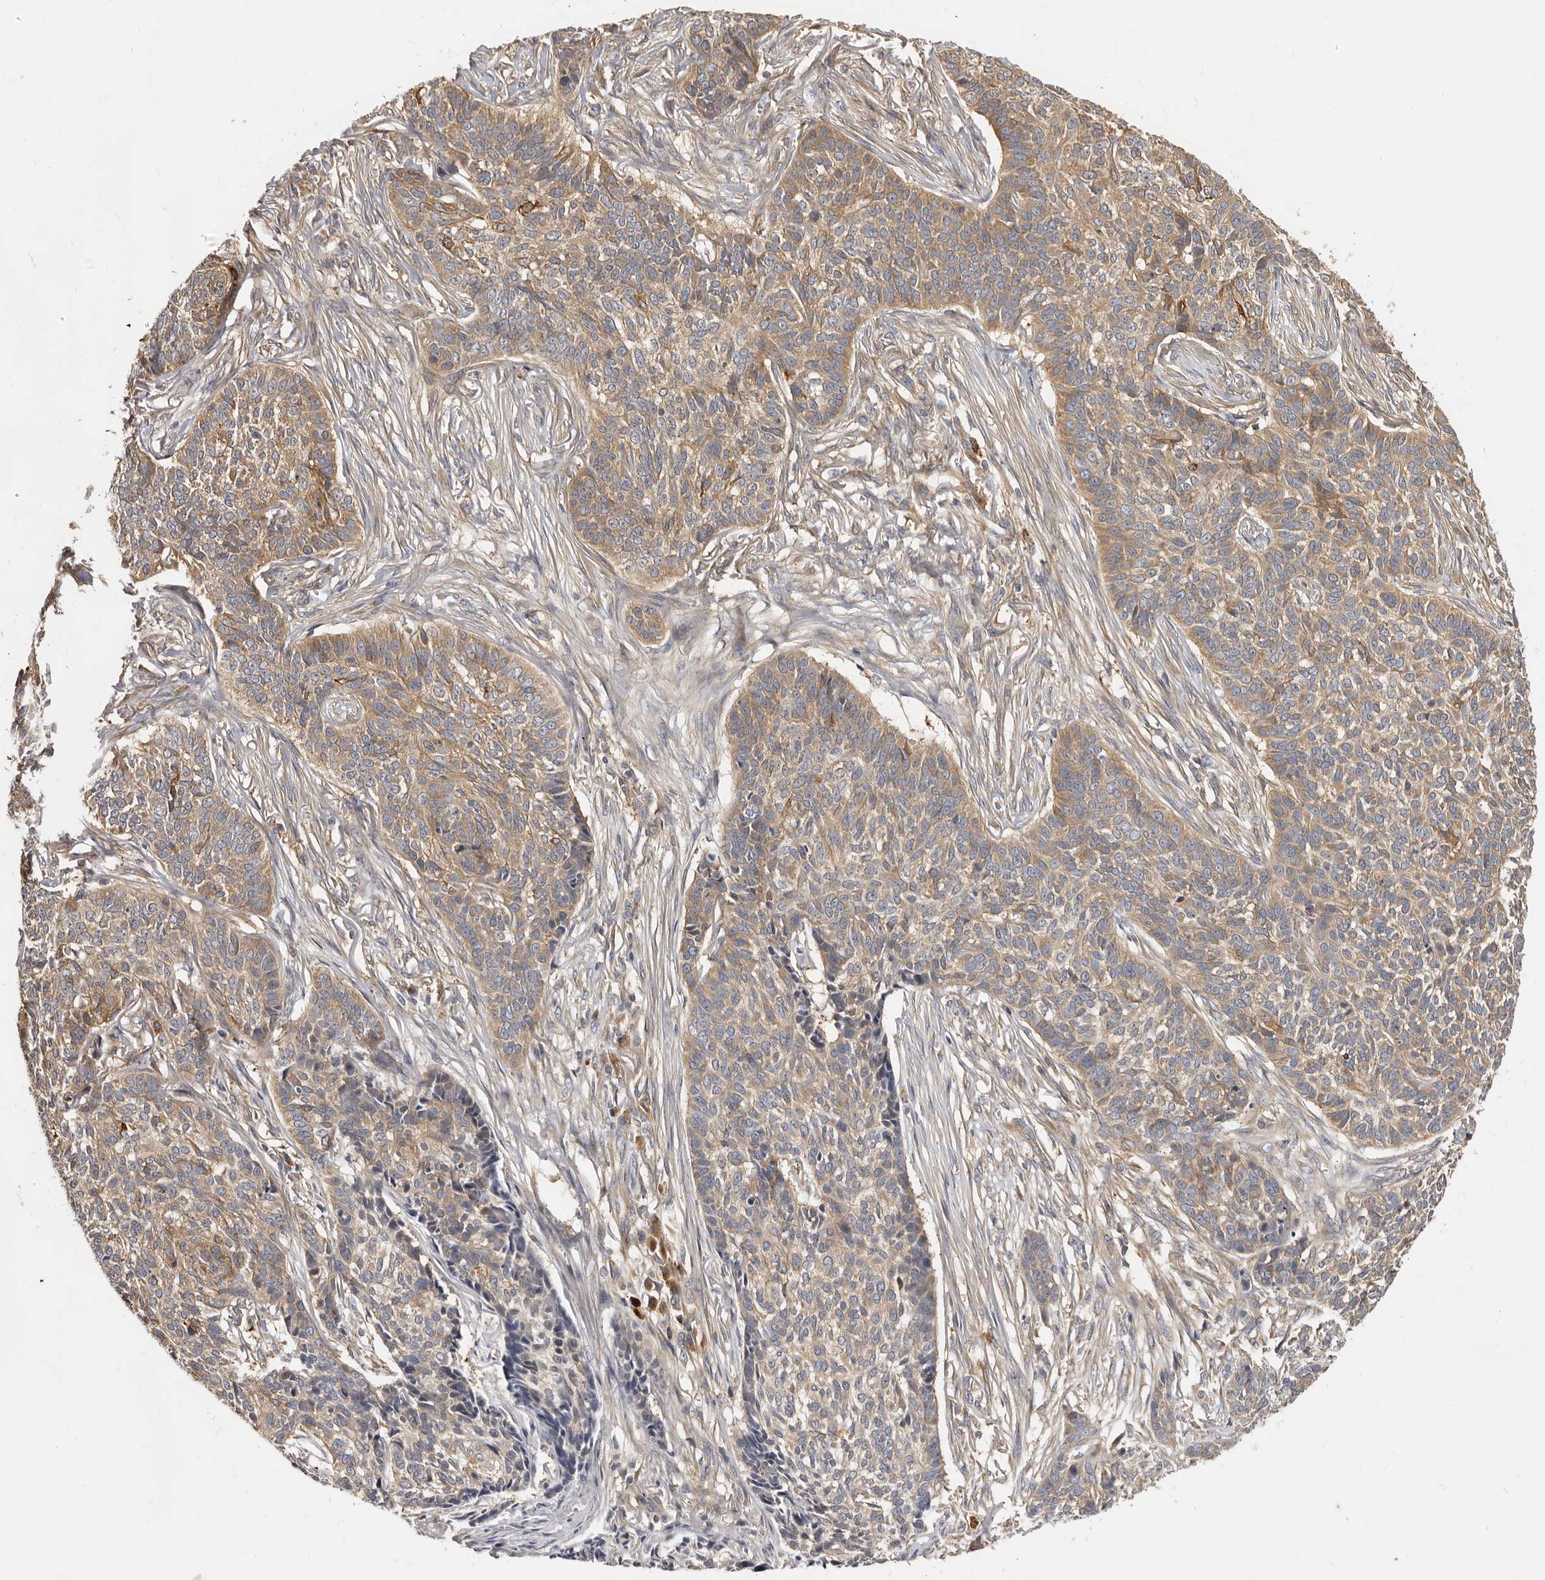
{"staining": {"intensity": "moderate", "quantity": ">75%", "location": "cytoplasmic/membranous"}, "tissue": "skin cancer", "cell_type": "Tumor cells", "image_type": "cancer", "snomed": [{"axis": "morphology", "description": "Basal cell carcinoma"}, {"axis": "topography", "description": "Skin"}], "caption": "This is a micrograph of immunohistochemistry staining of skin cancer (basal cell carcinoma), which shows moderate staining in the cytoplasmic/membranous of tumor cells.", "gene": "ADAMTS20", "patient": {"sex": "male", "age": 85}}